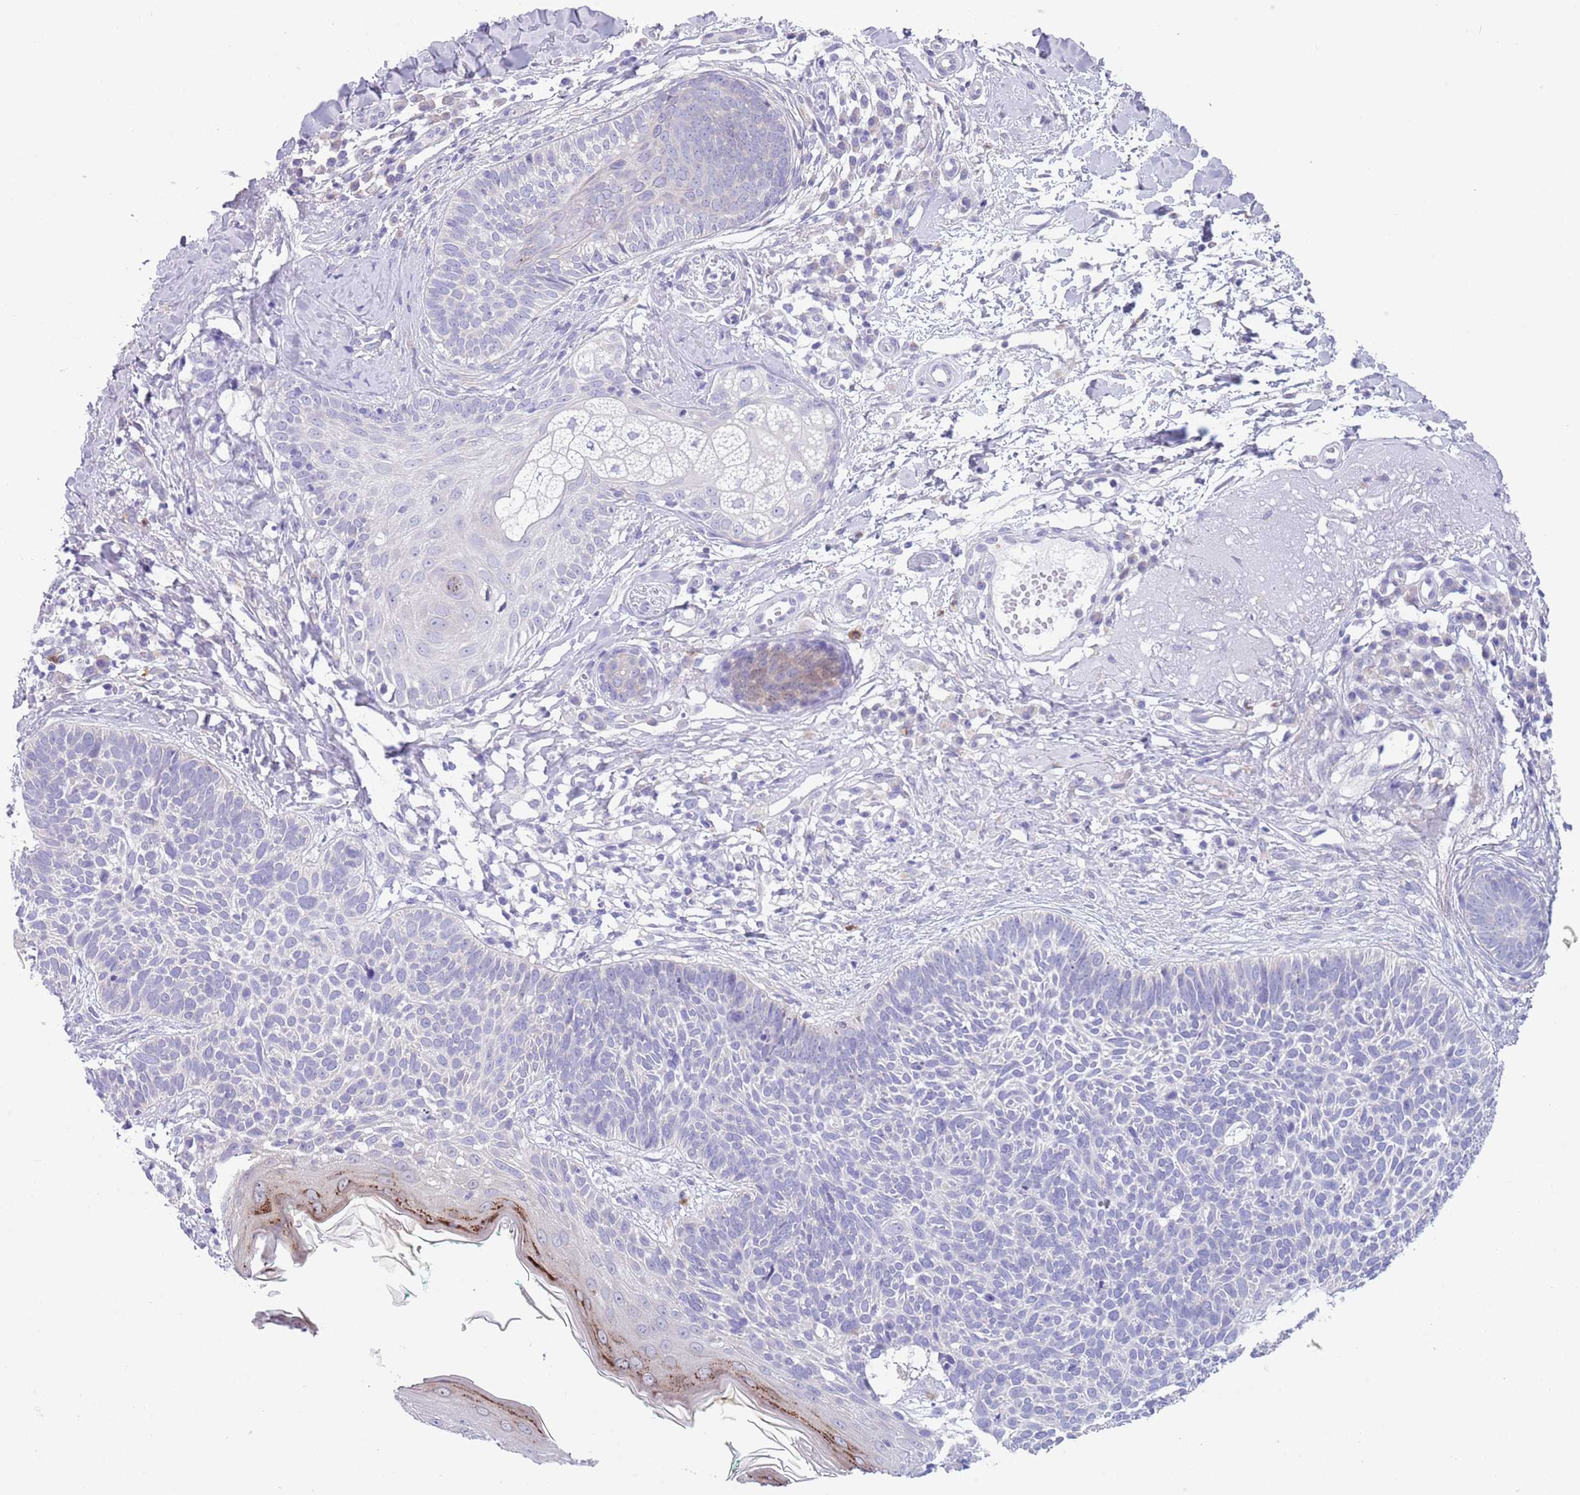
{"staining": {"intensity": "negative", "quantity": "none", "location": "none"}, "tissue": "skin cancer", "cell_type": "Tumor cells", "image_type": "cancer", "snomed": [{"axis": "morphology", "description": "Basal cell carcinoma"}, {"axis": "topography", "description": "Skin"}], "caption": "High power microscopy histopathology image of an immunohistochemistry (IHC) image of skin cancer, revealing no significant staining in tumor cells.", "gene": "ZFP2", "patient": {"sex": "male", "age": 72}}